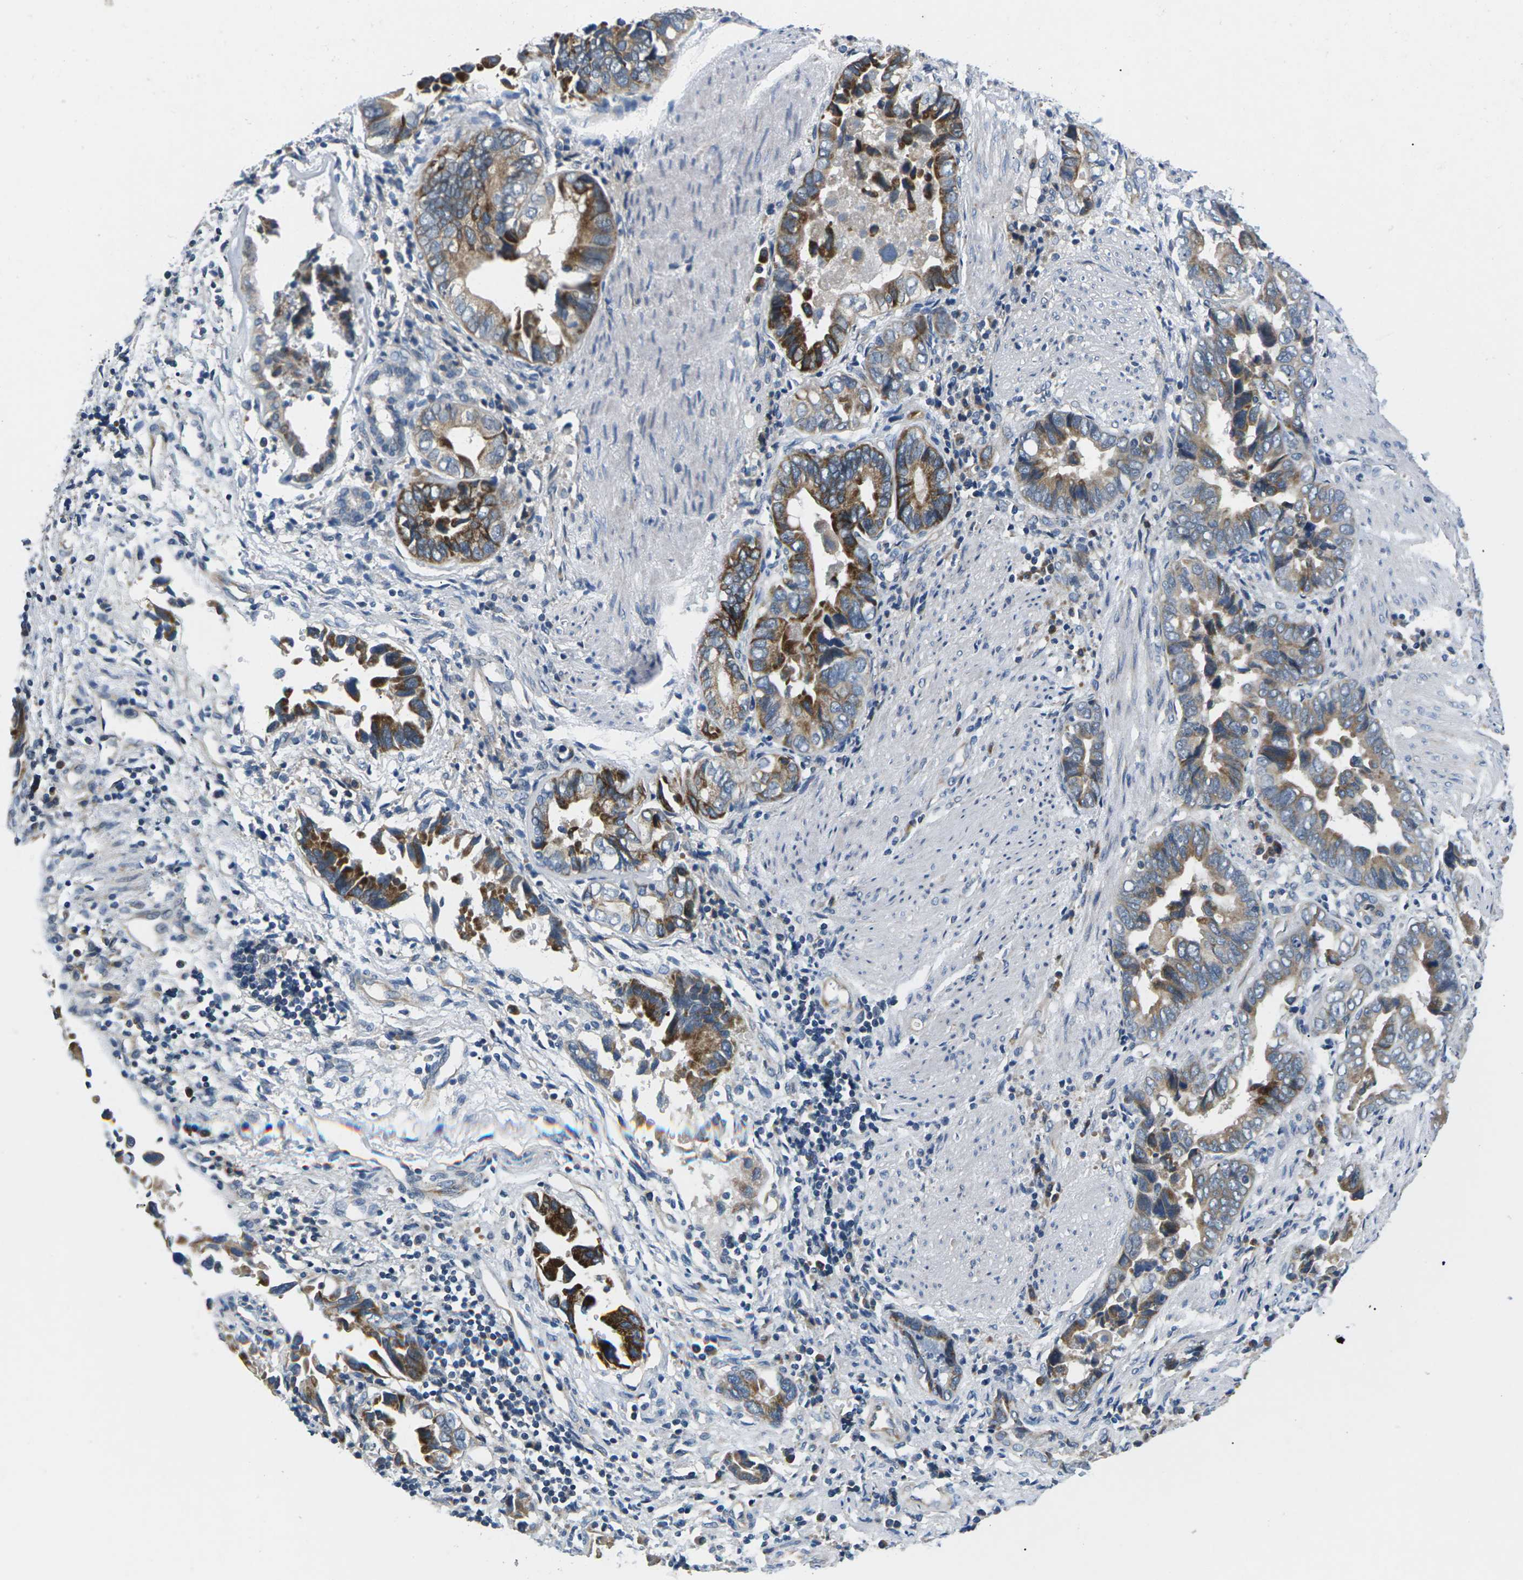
{"staining": {"intensity": "strong", "quantity": "25%-75%", "location": "cytoplasmic/membranous"}, "tissue": "liver cancer", "cell_type": "Tumor cells", "image_type": "cancer", "snomed": [{"axis": "morphology", "description": "Cholangiocarcinoma"}, {"axis": "topography", "description": "Liver"}], "caption": "There is high levels of strong cytoplasmic/membranous staining in tumor cells of cholangiocarcinoma (liver), as demonstrated by immunohistochemical staining (brown color).", "gene": "ERGIC3", "patient": {"sex": "female", "age": 79}}